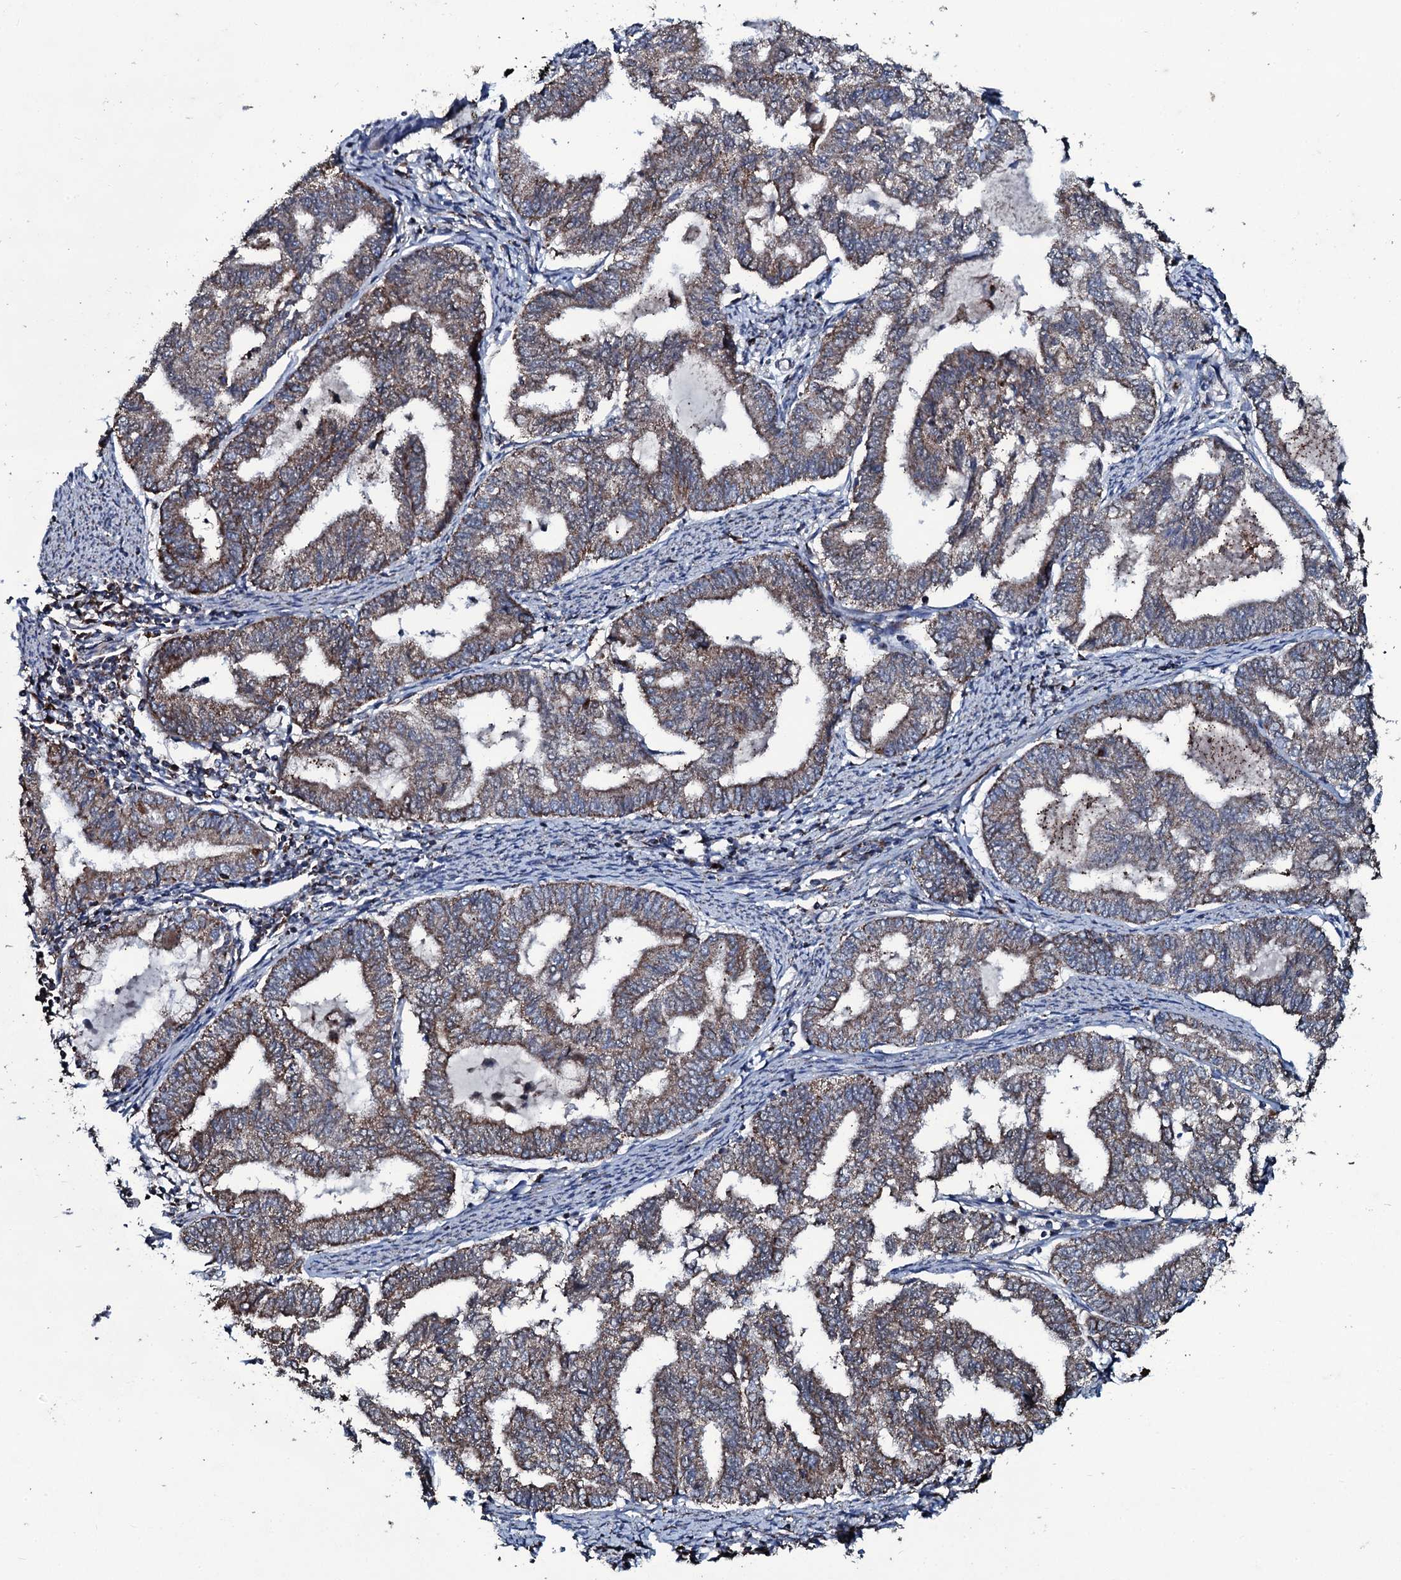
{"staining": {"intensity": "weak", "quantity": ">75%", "location": "cytoplasmic/membranous"}, "tissue": "endometrial cancer", "cell_type": "Tumor cells", "image_type": "cancer", "snomed": [{"axis": "morphology", "description": "Adenocarcinoma, NOS"}, {"axis": "topography", "description": "Endometrium"}], "caption": "Protein expression analysis of endometrial cancer (adenocarcinoma) exhibits weak cytoplasmic/membranous staining in approximately >75% of tumor cells. (Brightfield microscopy of DAB IHC at high magnification).", "gene": "DYNC2I2", "patient": {"sex": "female", "age": 79}}